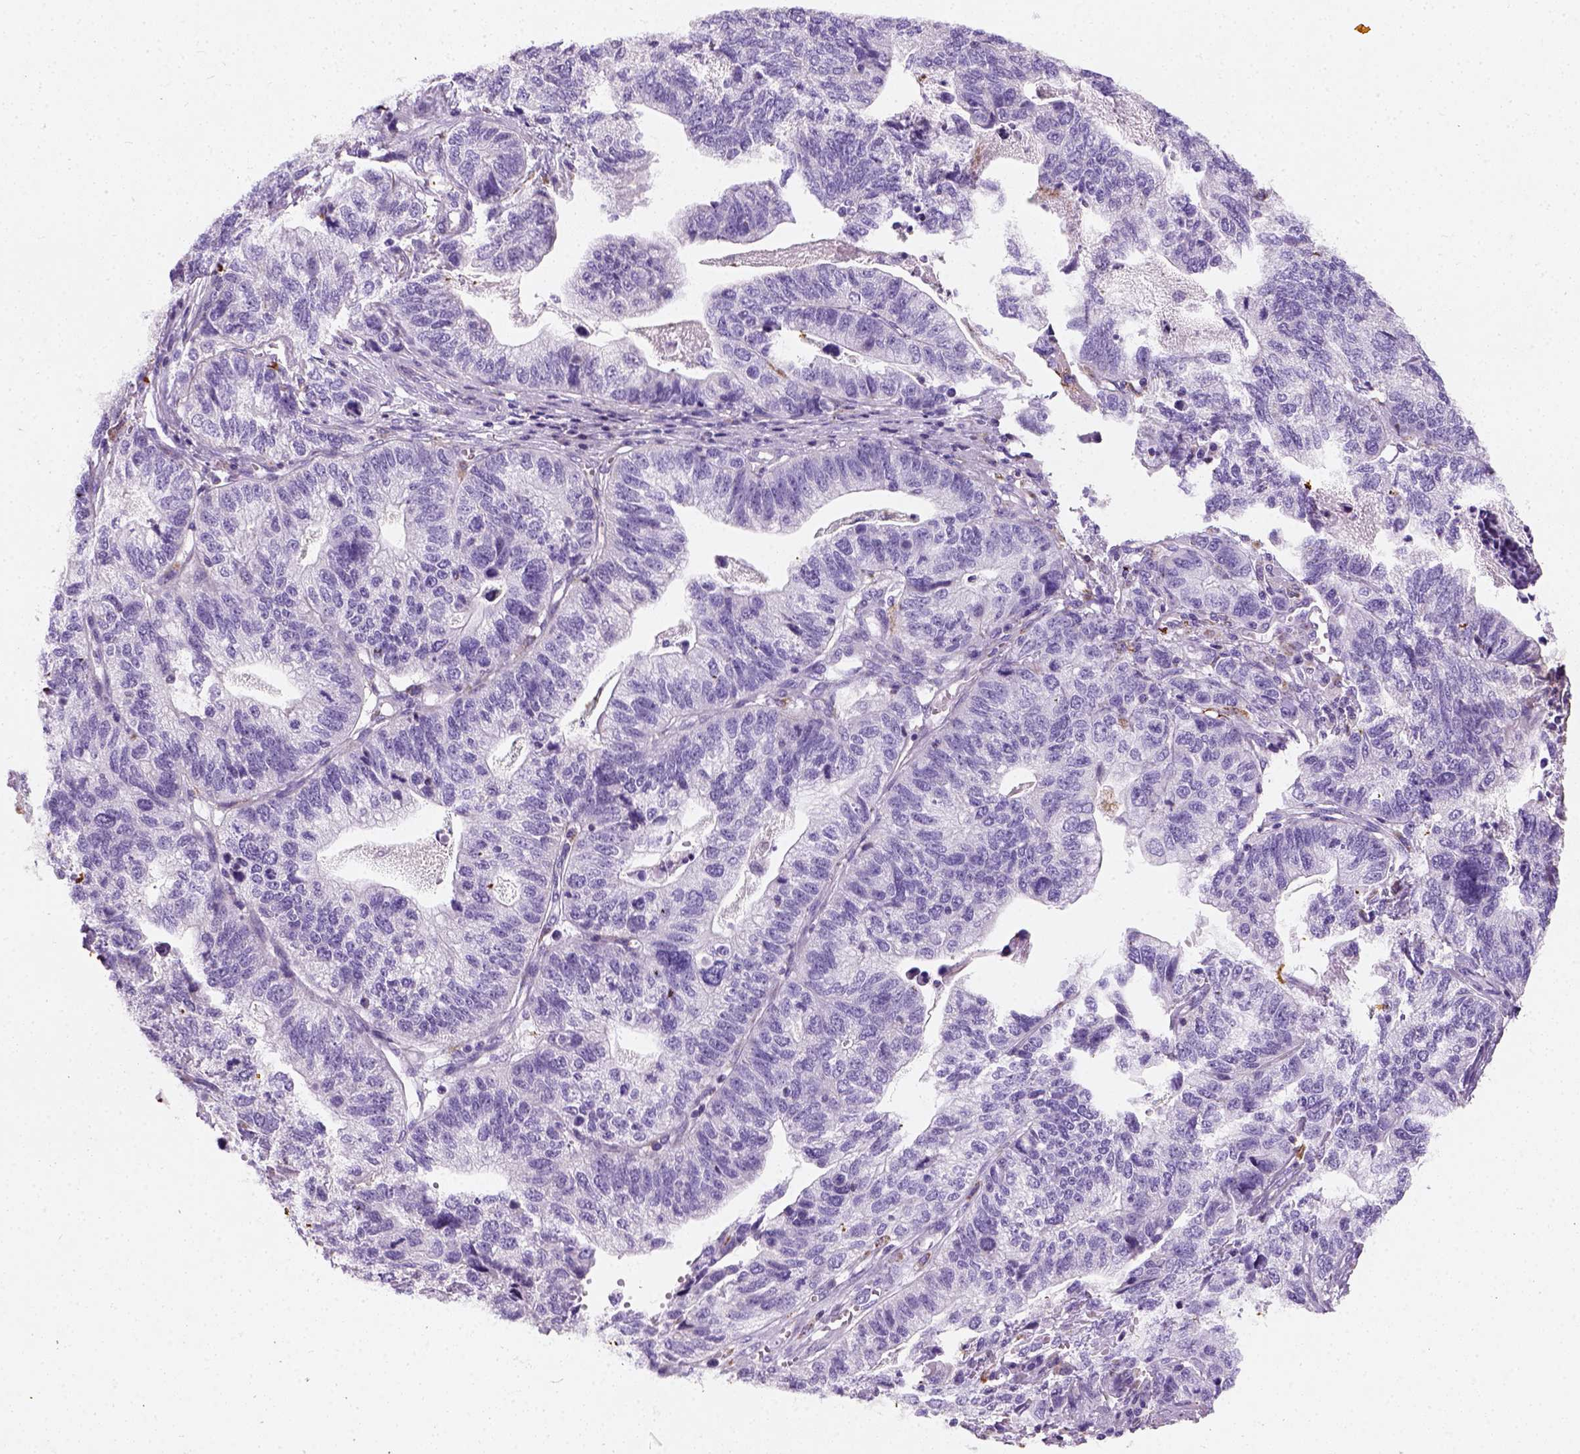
{"staining": {"intensity": "negative", "quantity": "none", "location": "none"}, "tissue": "stomach cancer", "cell_type": "Tumor cells", "image_type": "cancer", "snomed": [{"axis": "morphology", "description": "Adenocarcinoma, NOS"}, {"axis": "topography", "description": "Stomach, upper"}], "caption": "Tumor cells show no significant protein expression in adenocarcinoma (stomach).", "gene": "CHODL", "patient": {"sex": "female", "age": 67}}